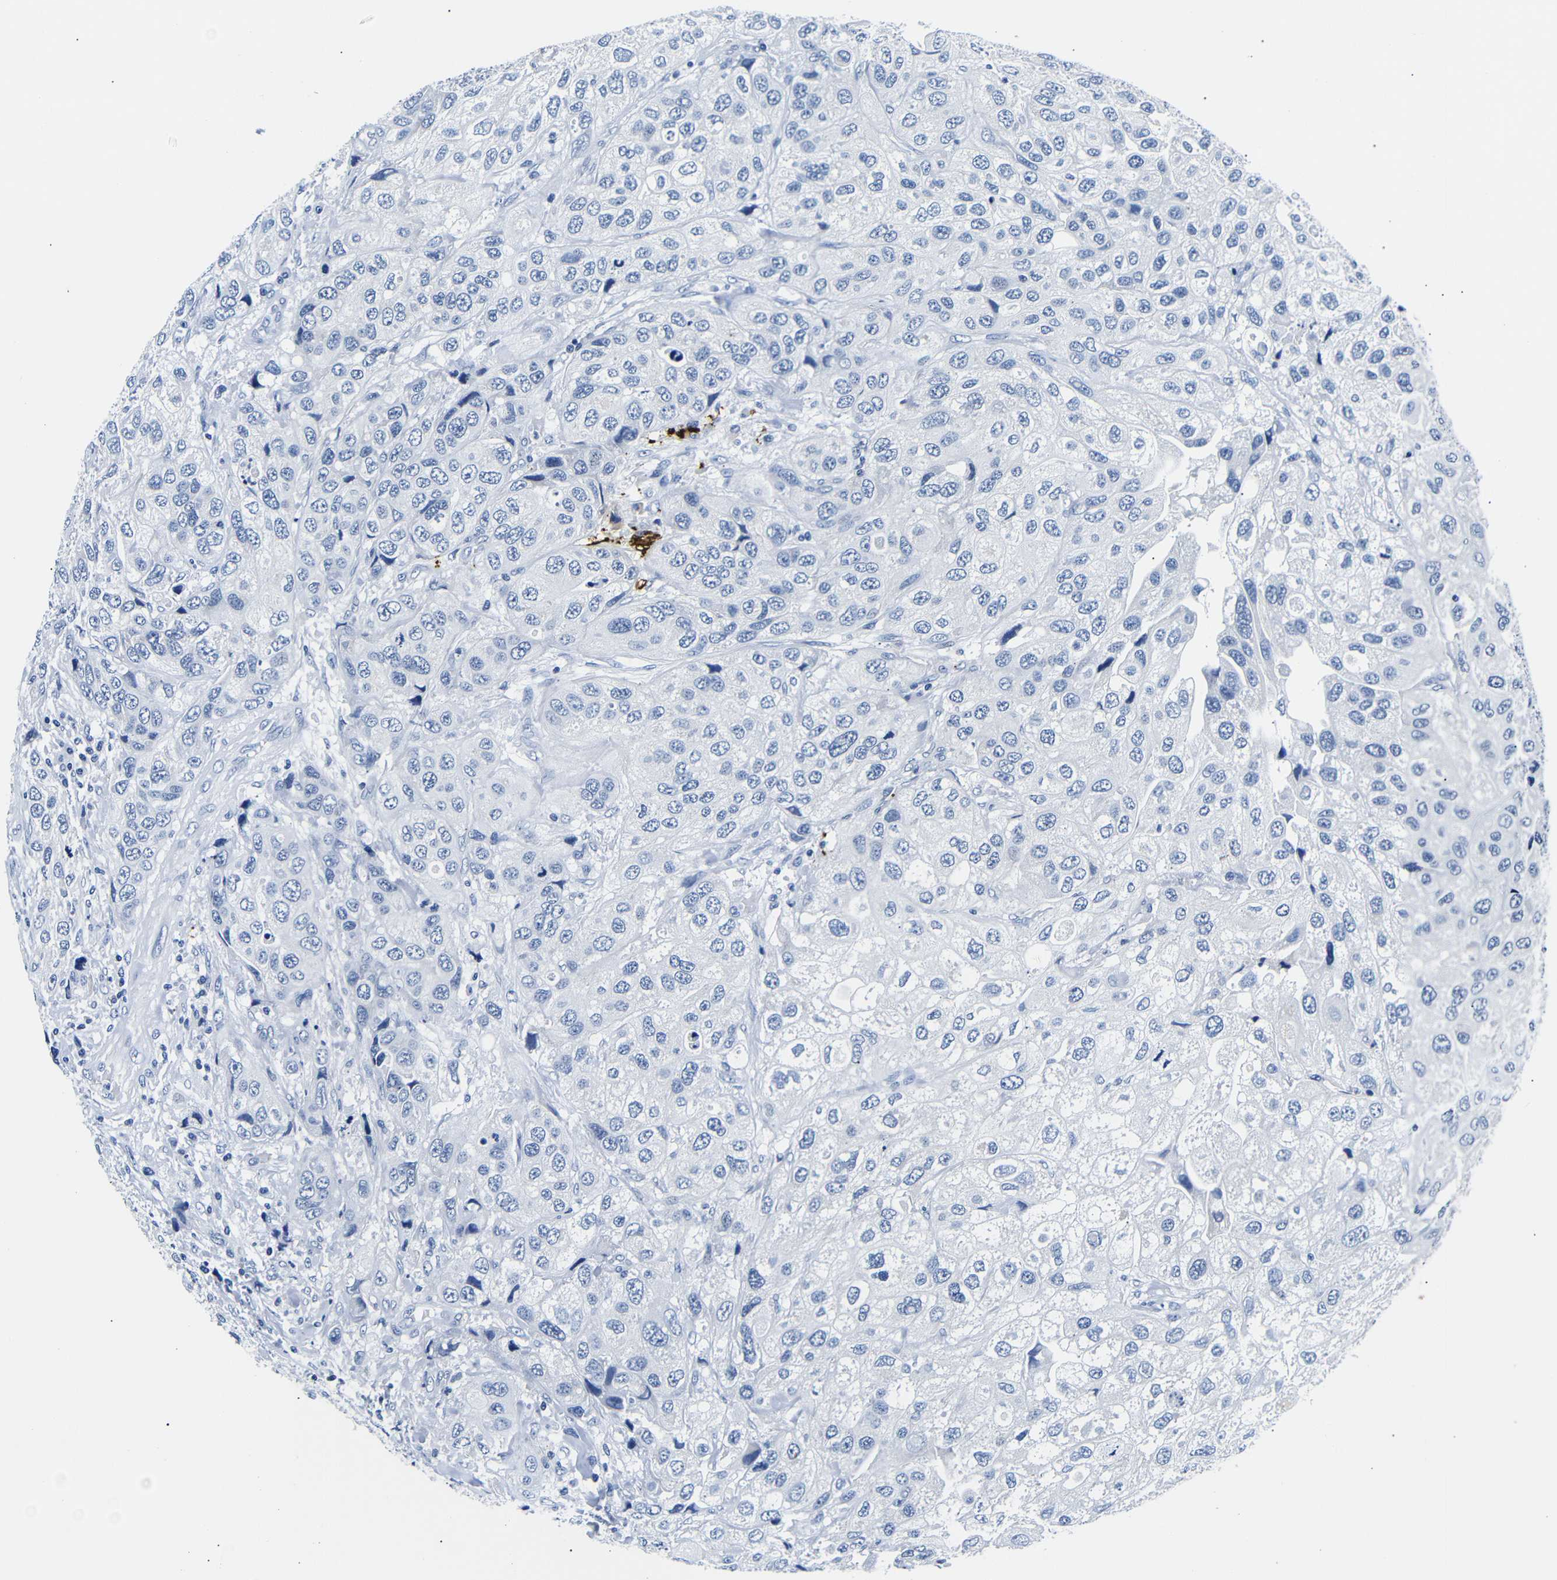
{"staining": {"intensity": "negative", "quantity": "none", "location": "none"}, "tissue": "urothelial cancer", "cell_type": "Tumor cells", "image_type": "cancer", "snomed": [{"axis": "morphology", "description": "Urothelial carcinoma, High grade"}, {"axis": "topography", "description": "Urinary bladder"}], "caption": "Histopathology image shows no significant protein expression in tumor cells of urothelial cancer.", "gene": "GAP43", "patient": {"sex": "female", "age": 64}}